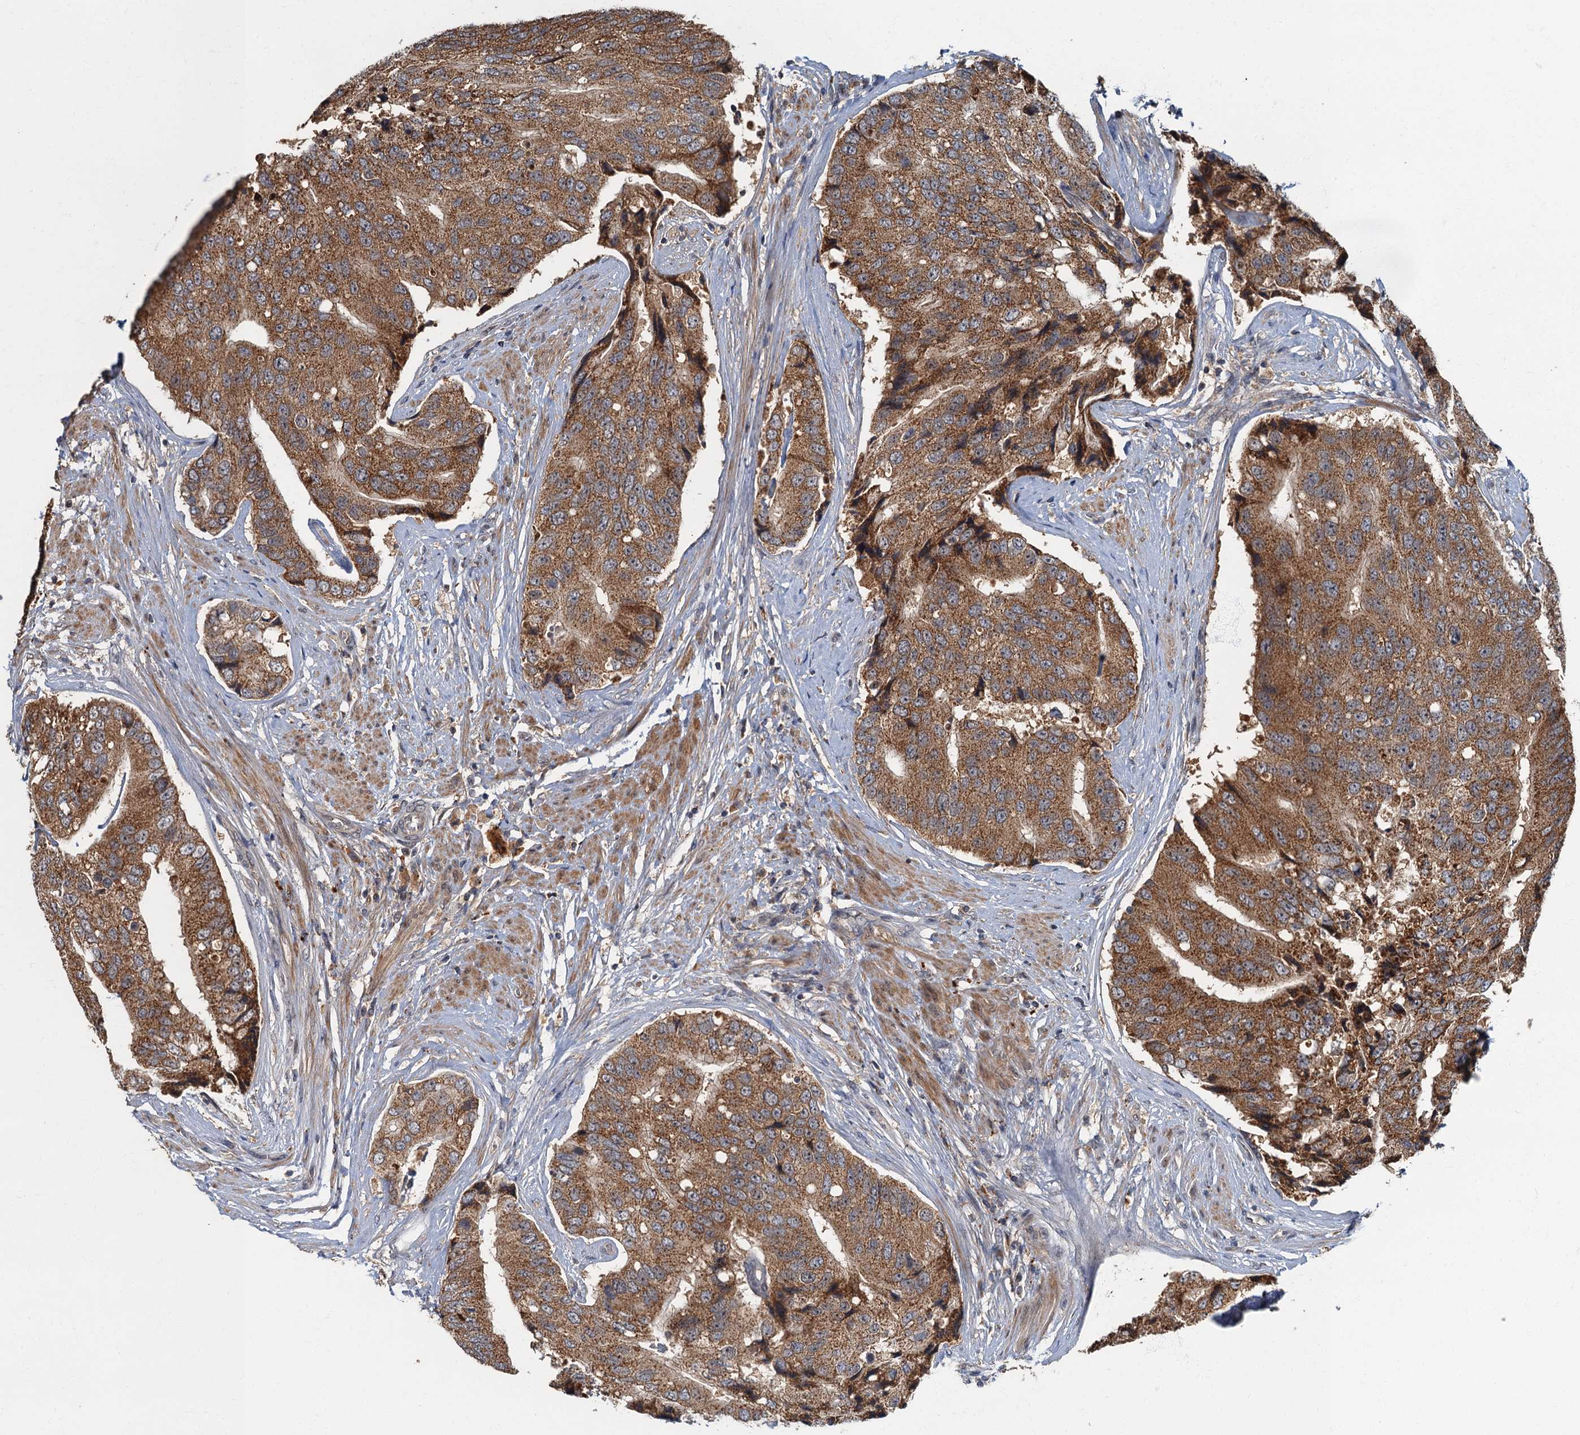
{"staining": {"intensity": "strong", "quantity": ">75%", "location": "cytoplasmic/membranous"}, "tissue": "prostate cancer", "cell_type": "Tumor cells", "image_type": "cancer", "snomed": [{"axis": "morphology", "description": "Adenocarcinoma, High grade"}, {"axis": "topography", "description": "Prostate"}], "caption": "Strong cytoplasmic/membranous expression is seen in about >75% of tumor cells in adenocarcinoma (high-grade) (prostate). The staining is performed using DAB (3,3'-diaminobenzidine) brown chromogen to label protein expression. The nuclei are counter-stained blue using hematoxylin.", "gene": "WDCP", "patient": {"sex": "male", "age": 70}}